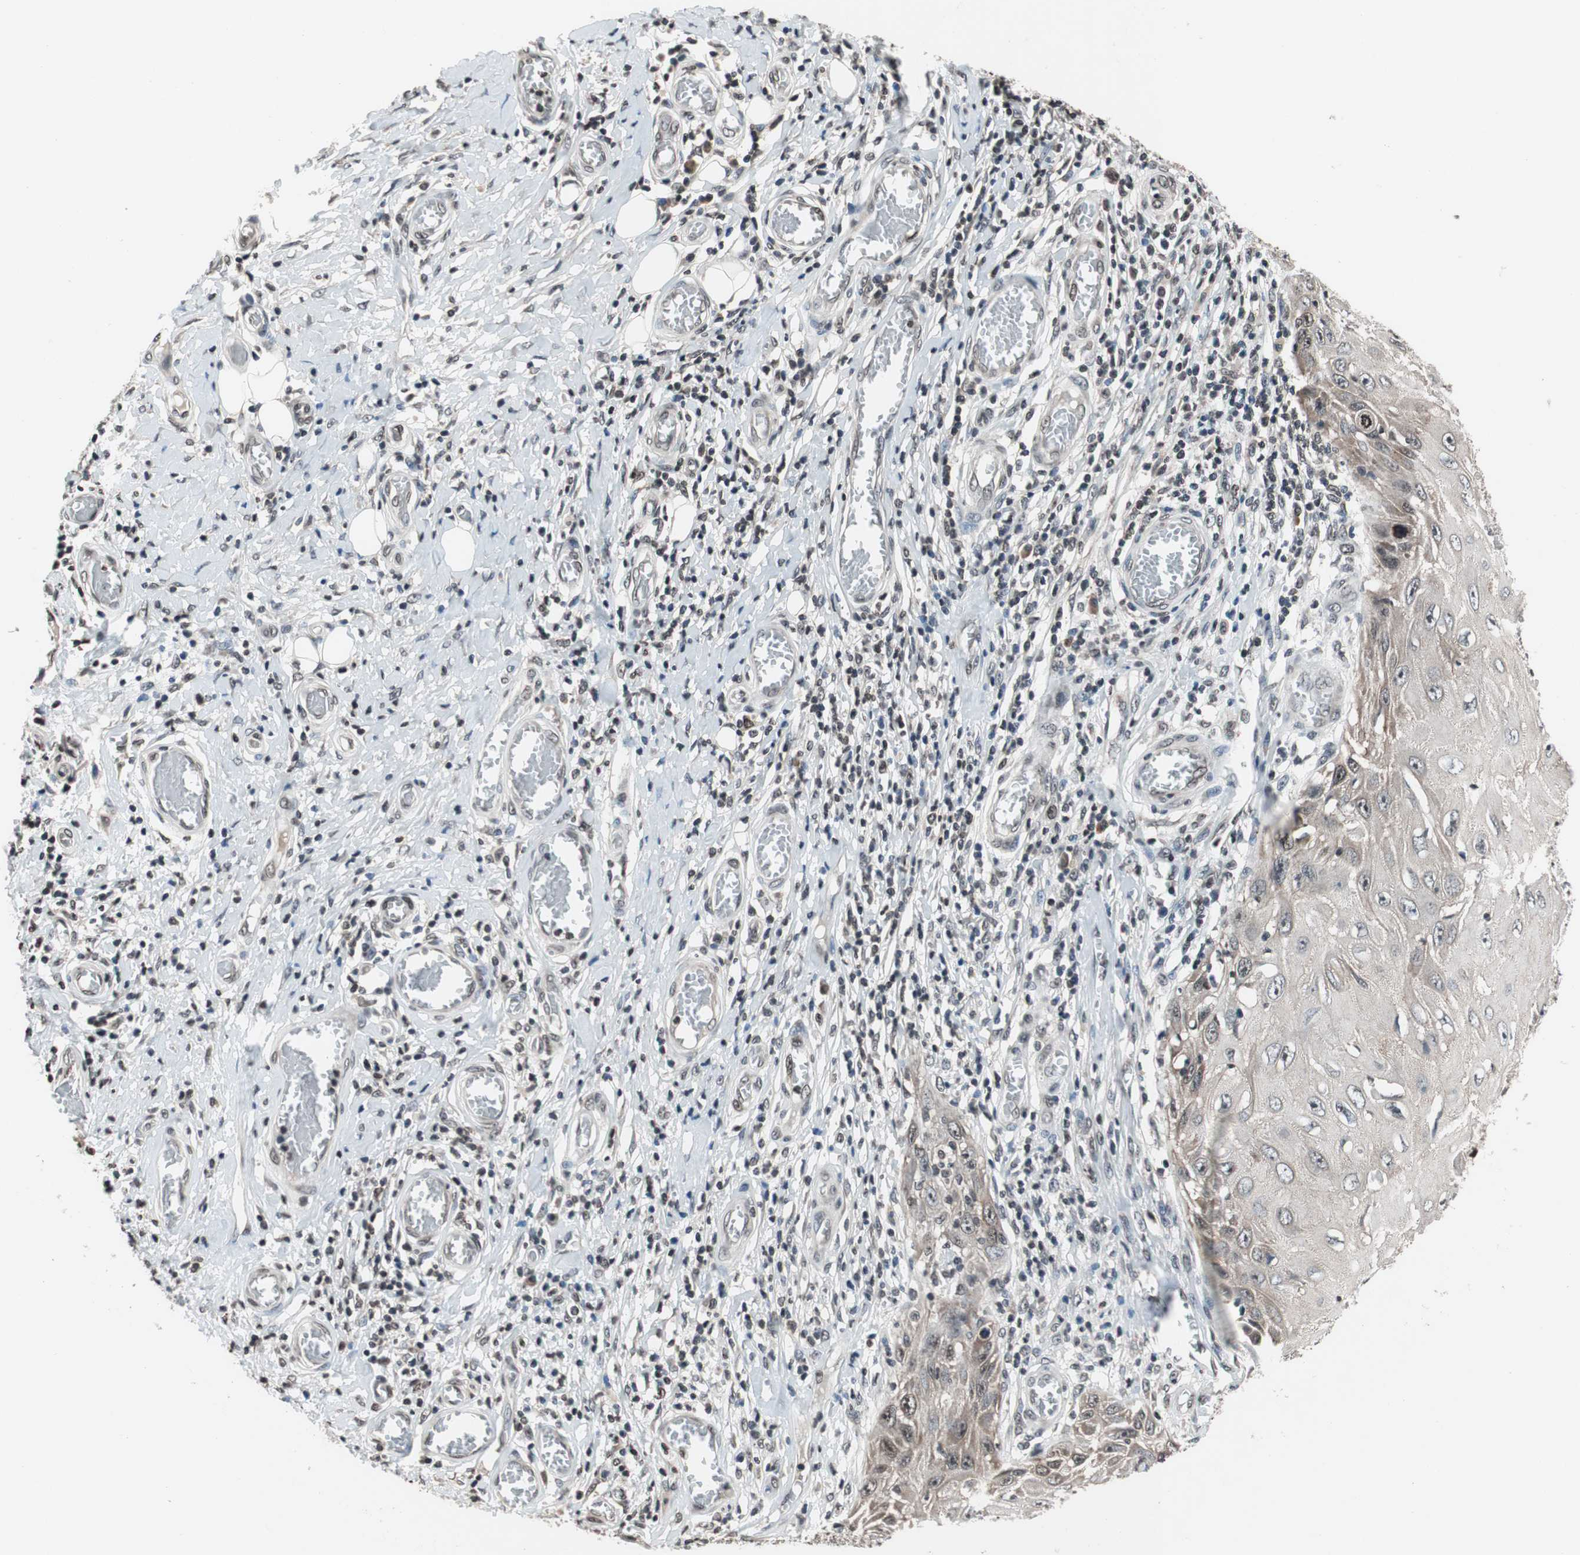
{"staining": {"intensity": "negative", "quantity": "none", "location": "none"}, "tissue": "skin cancer", "cell_type": "Tumor cells", "image_type": "cancer", "snomed": [{"axis": "morphology", "description": "Squamous cell carcinoma, NOS"}, {"axis": "topography", "description": "Skin"}], "caption": "The photomicrograph displays no staining of tumor cells in skin cancer.", "gene": "RFC1", "patient": {"sex": "female", "age": 73}}